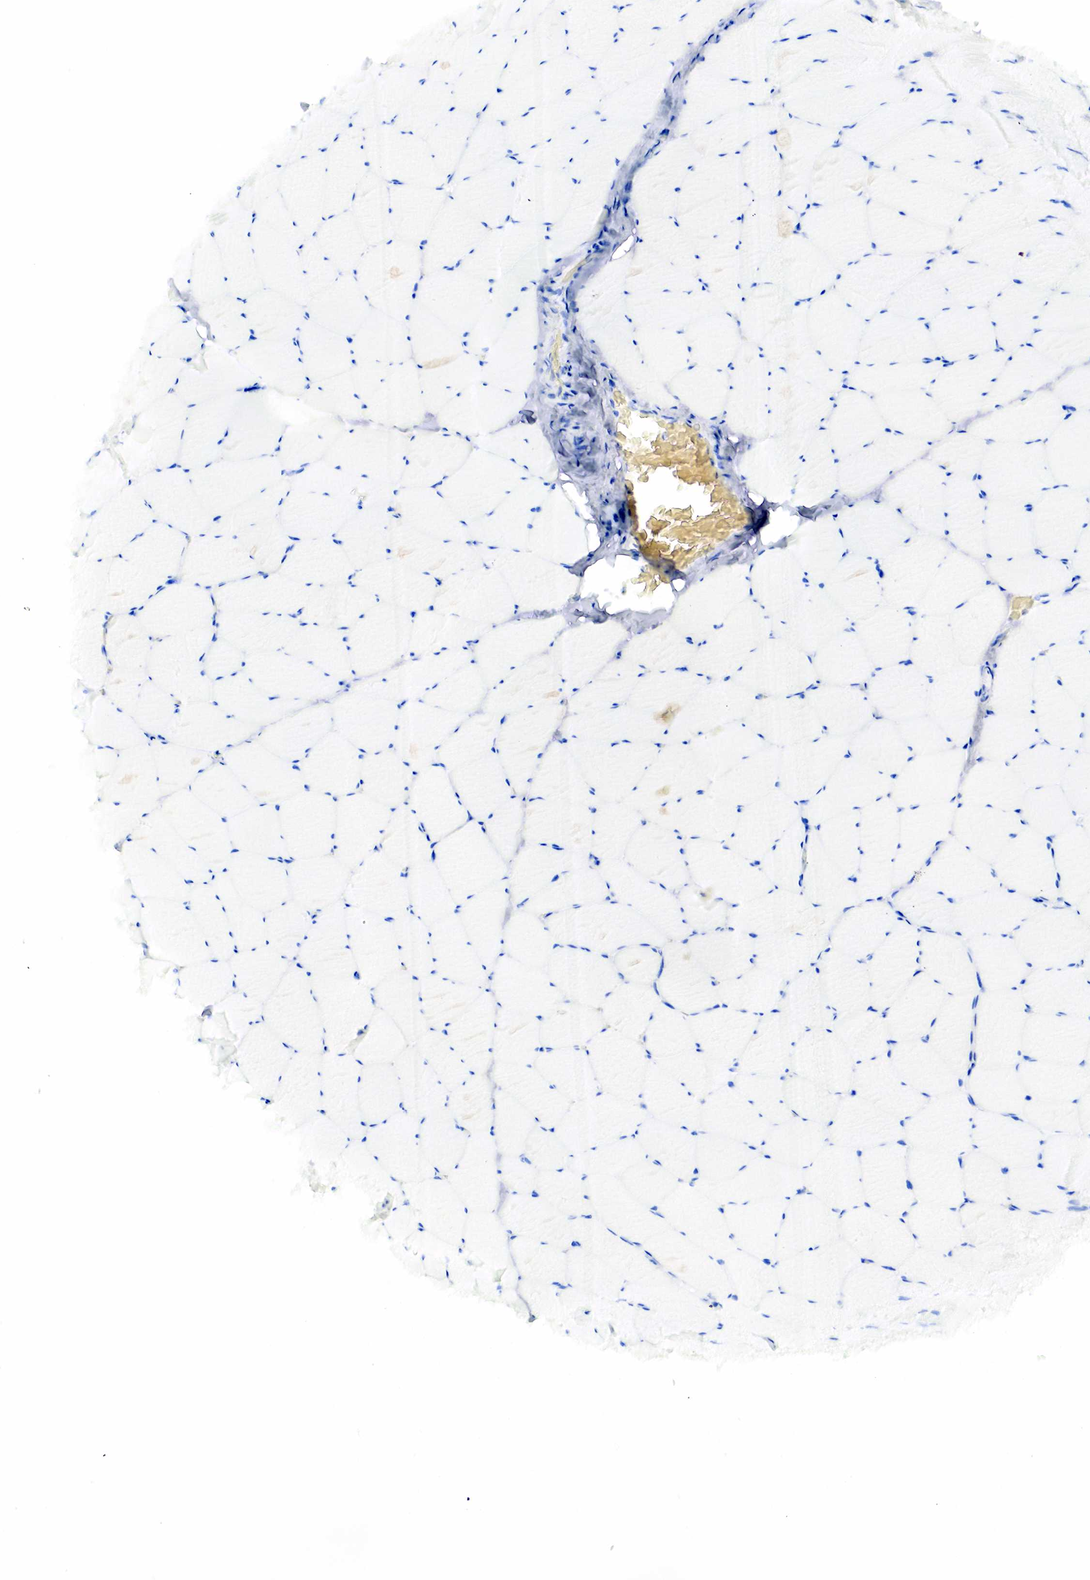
{"staining": {"intensity": "negative", "quantity": "none", "location": "none"}, "tissue": "skeletal muscle", "cell_type": "Myocytes", "image_type": "normal", "snomed": [{"axis": "morphology", "description": "Normal tissue, NOS"}, {"axis": "topography", "description": "Skeletal muscle"}, {"axis": "topography", "description": "Salivary gland"}], "caption": "DAB (3,3'-diaminobenzidine) immunohistochemical staining of unremarkable skeletal muscle demonstrates no significant positivity in myocytes. The staining is performed using DAB brown chromogen with nuclei counter-stained in using hematoxylin.", "gene": "KRT19", "patient": {"sex": "male", "age": 62}}